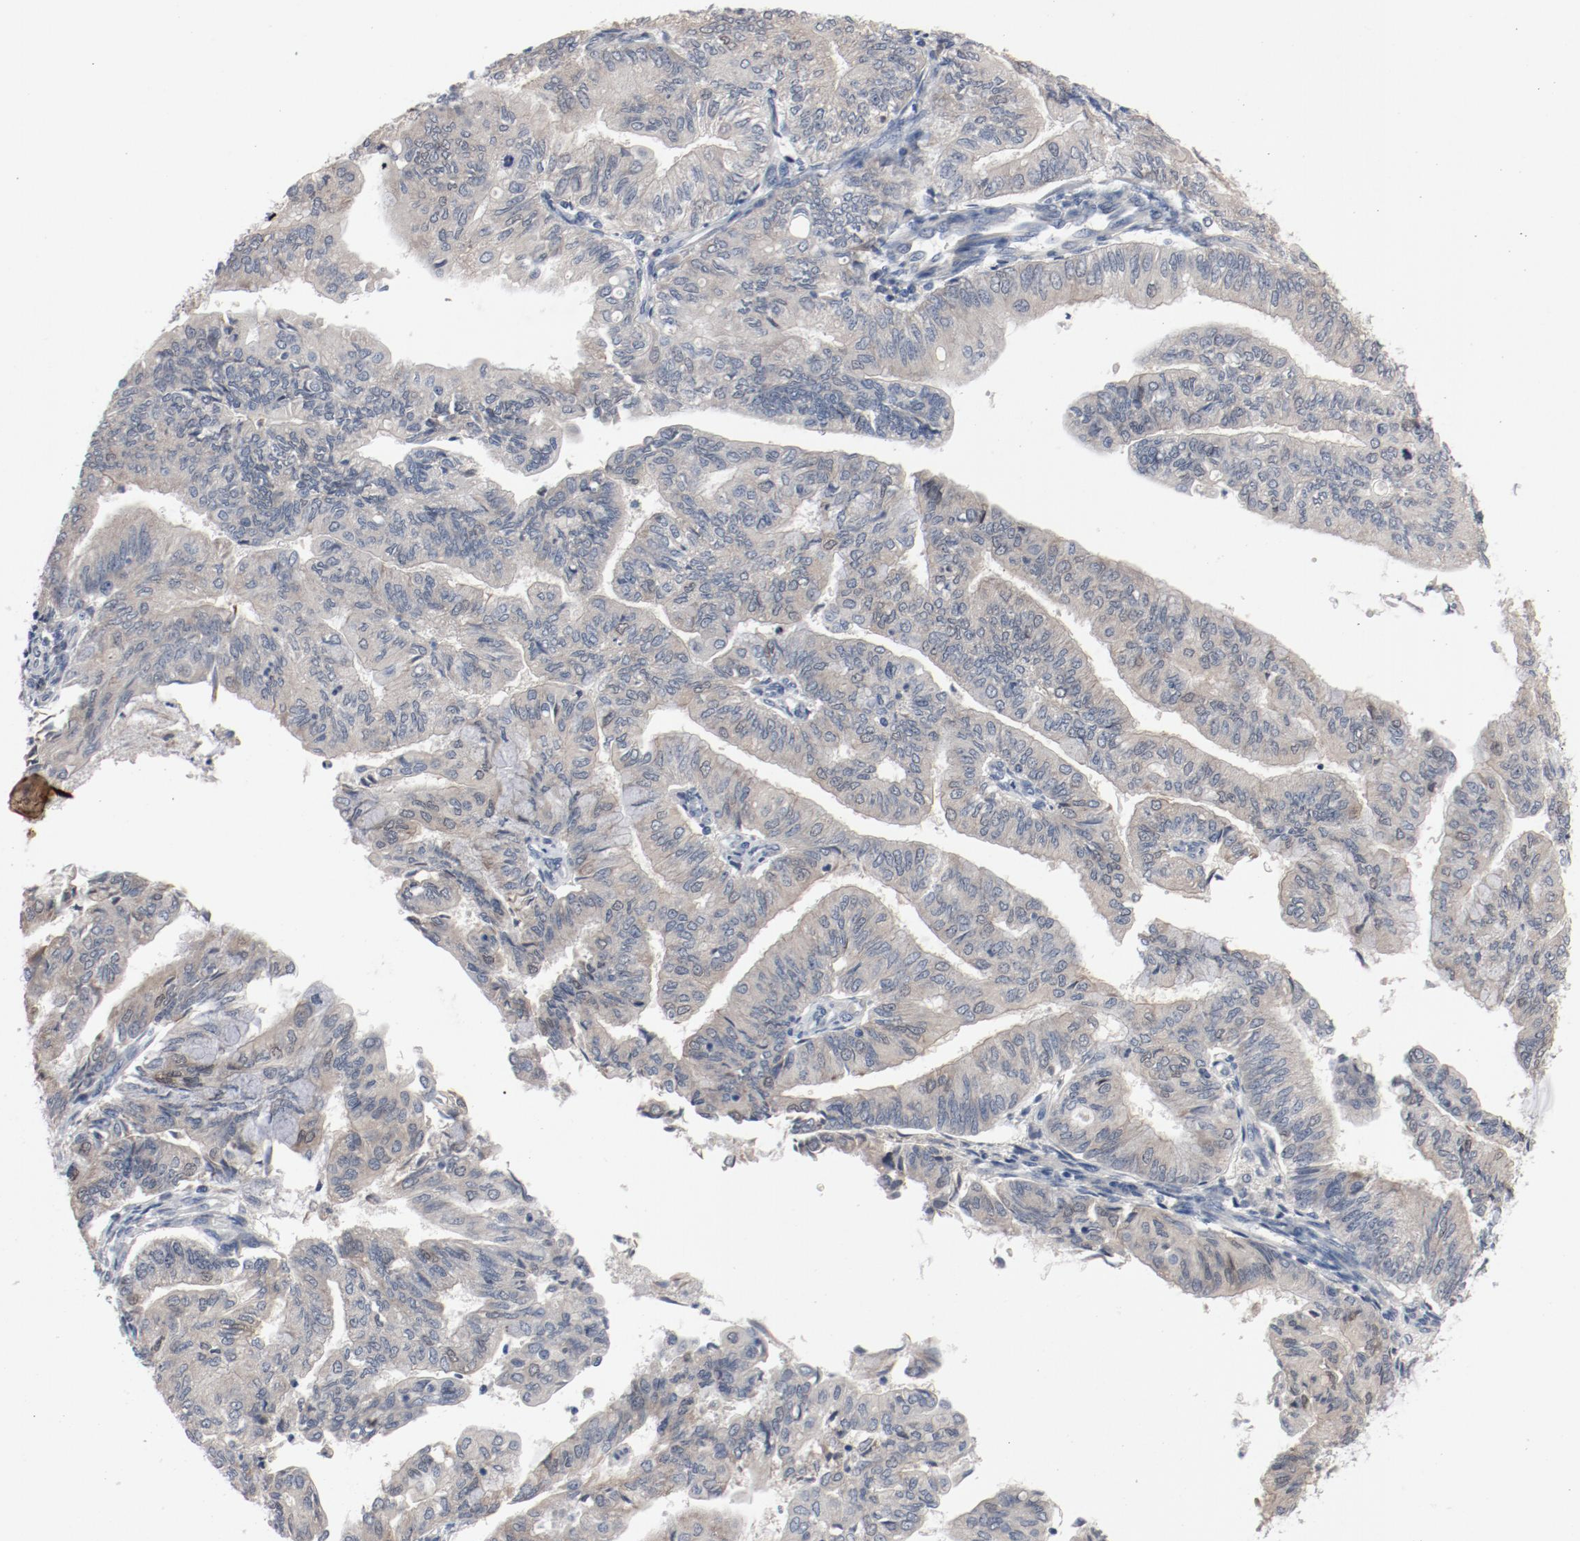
{"staining": {"intensity": "weak", "quantity": ">75%", "location": "cytoplasmic/membranous"}, "tissue": "endometrial cancer", "cell_type": "Tumor cells", "image_type": "cancer", "snomed": [{"axis": "morphology", "description": "Adenocarcinoma, NOS"}, {"axis": "topography", "description": "Endometrium"}], "caption": "A high-resolution histopathology image shows immunohistochemistry (IHC) staining of endometrial adenocarcinoma, which shows weak cytoplasmic/membranous expression in approximately >75% of tumor cells.", "gene": "DNAL4", "patient": {"sex": "female", "age": 59}}